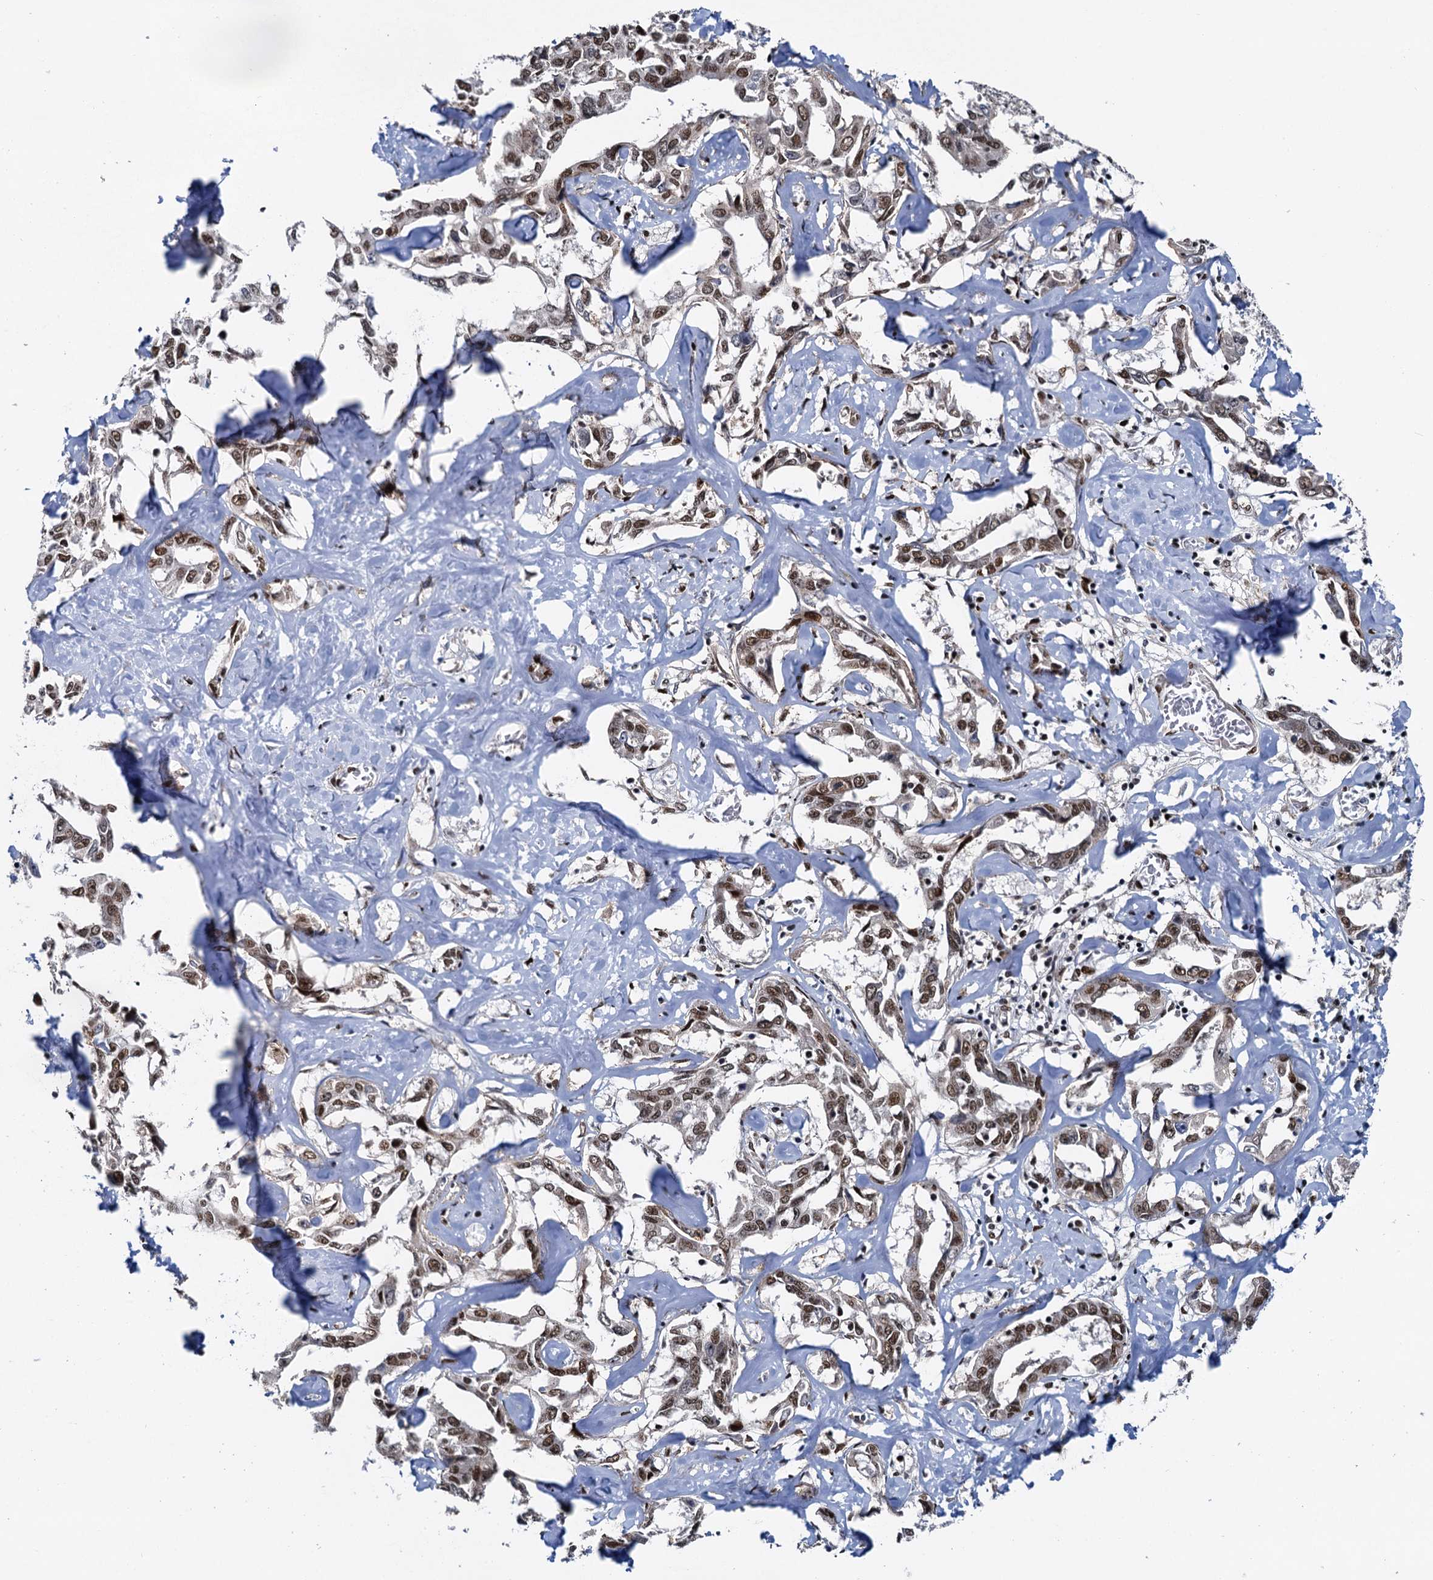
{"staining": {"intensity": "moderate", "quantity": ">75%", "location": "nuclear"}, "tissue": "liver cancer", "cell_type": "Tumor cells", "image_type": "cancer", "snomed": [{"axis": "morphology", "description": "Cholangiocarcinoma"}, {"axis": "topography", "description": "Liver"}], "caption": "A medium amount of moderate nuclear staining is appreciated in about >75% of tumor cells in liver cancer (cholangiocarcinoma) tissue.", "gene": "RUFY2", "patient": {"sex": "male", "age": 59}}